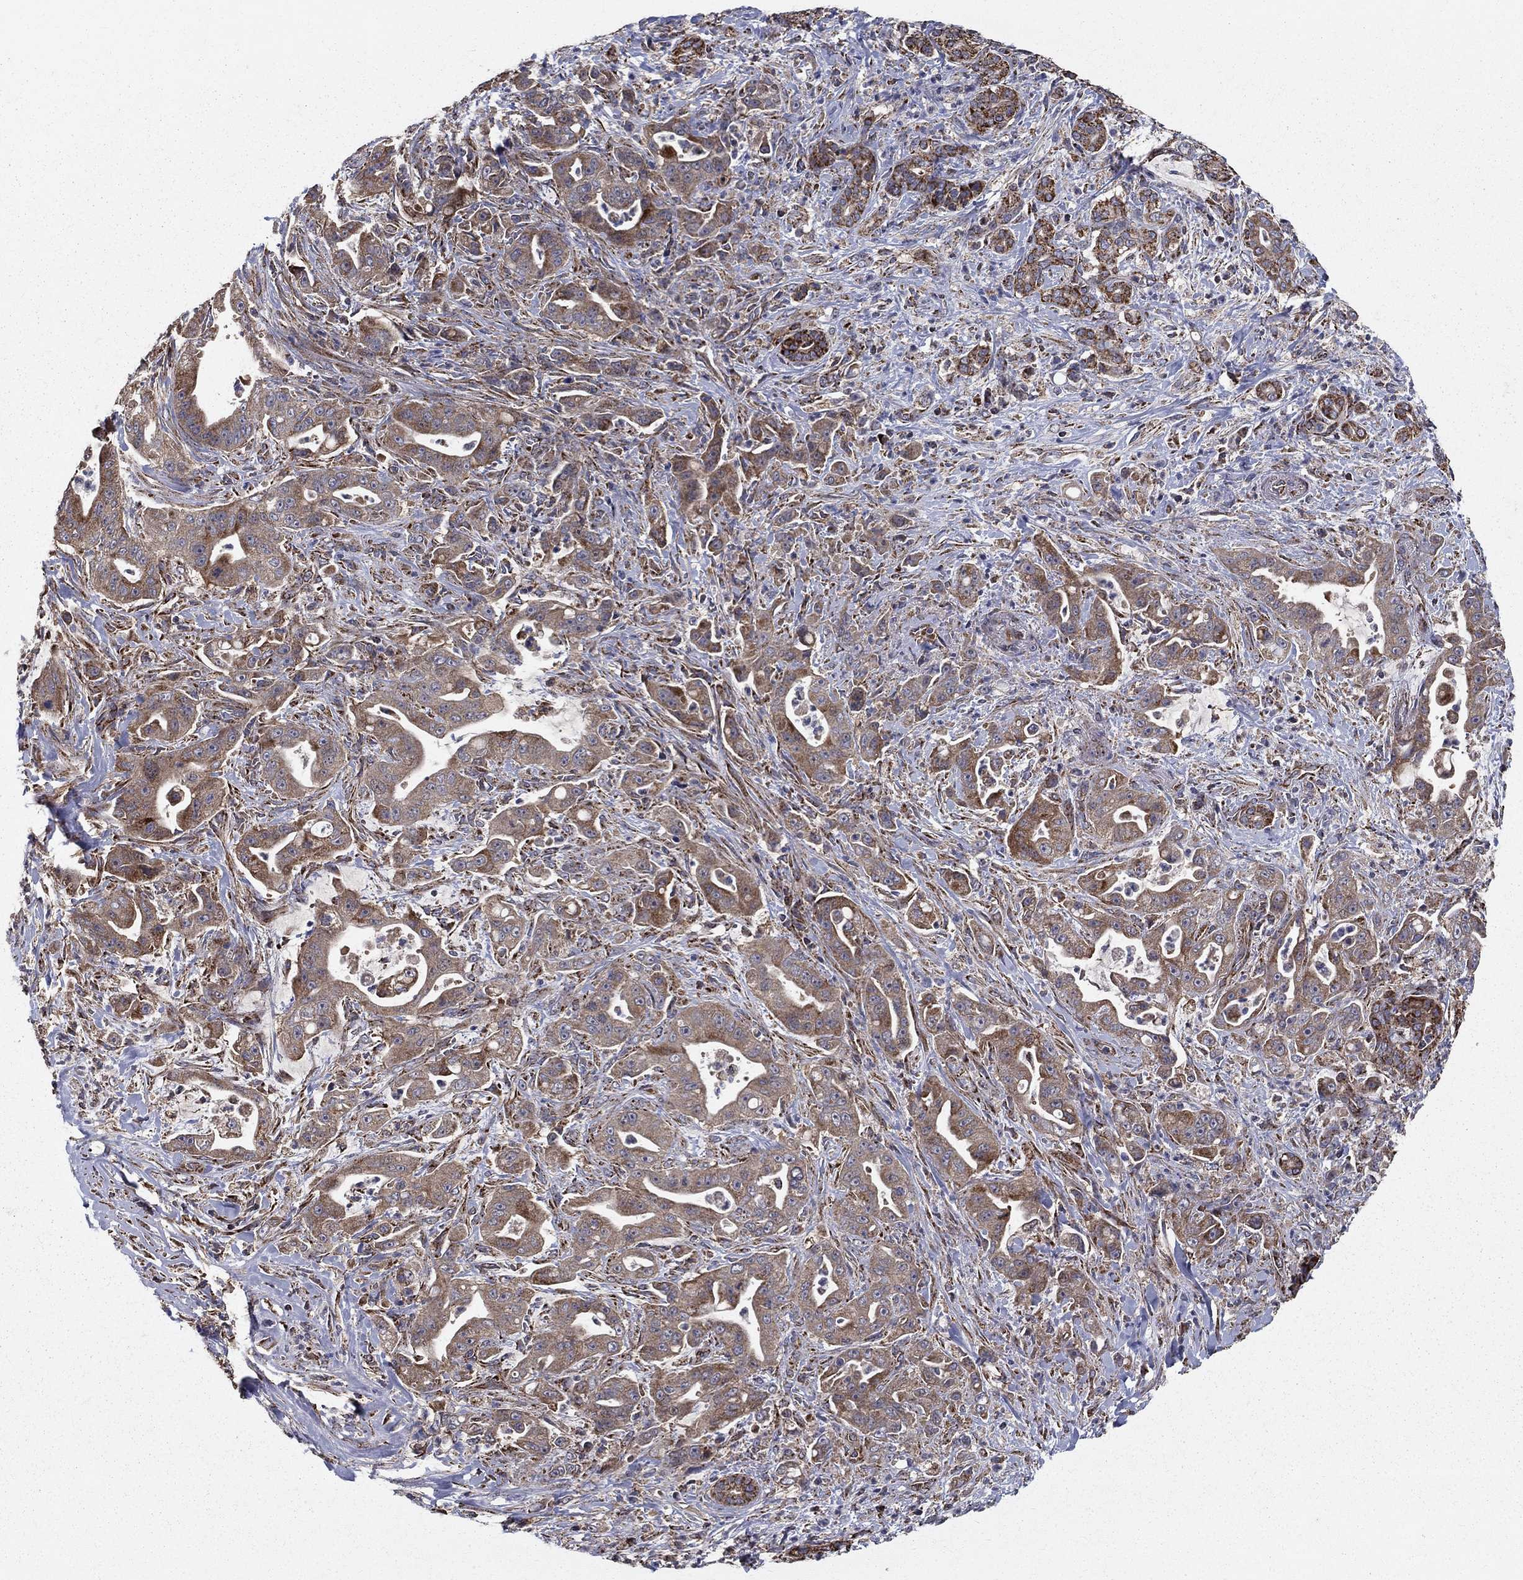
{"staining": {"intensity": "strong", "quantity": "<25%", "location": "cytoplasmic/membranous"}, "tissue": "pancreatic cancer", "cell_type": "Tumor cells", "image_type": "cancer", "snomed": [{"axis": "morphology", "description": "Normal tissue, NOS"}, {"axis": "morphology", "description": "Inflammation, NOS"}, {"axis": "morphology", "description": "Adenocarcinoma, NOS"}, {"axis": "topography", "description": "Pancreas"}], "caption": "A medium amount of strong cytoplasmic/membranous expression is present in approximately <25% of tumor cells in pancreatic cancer tissue.", "gene": "NDUFS8", "patient": {"sex": "male", "age": 57}}